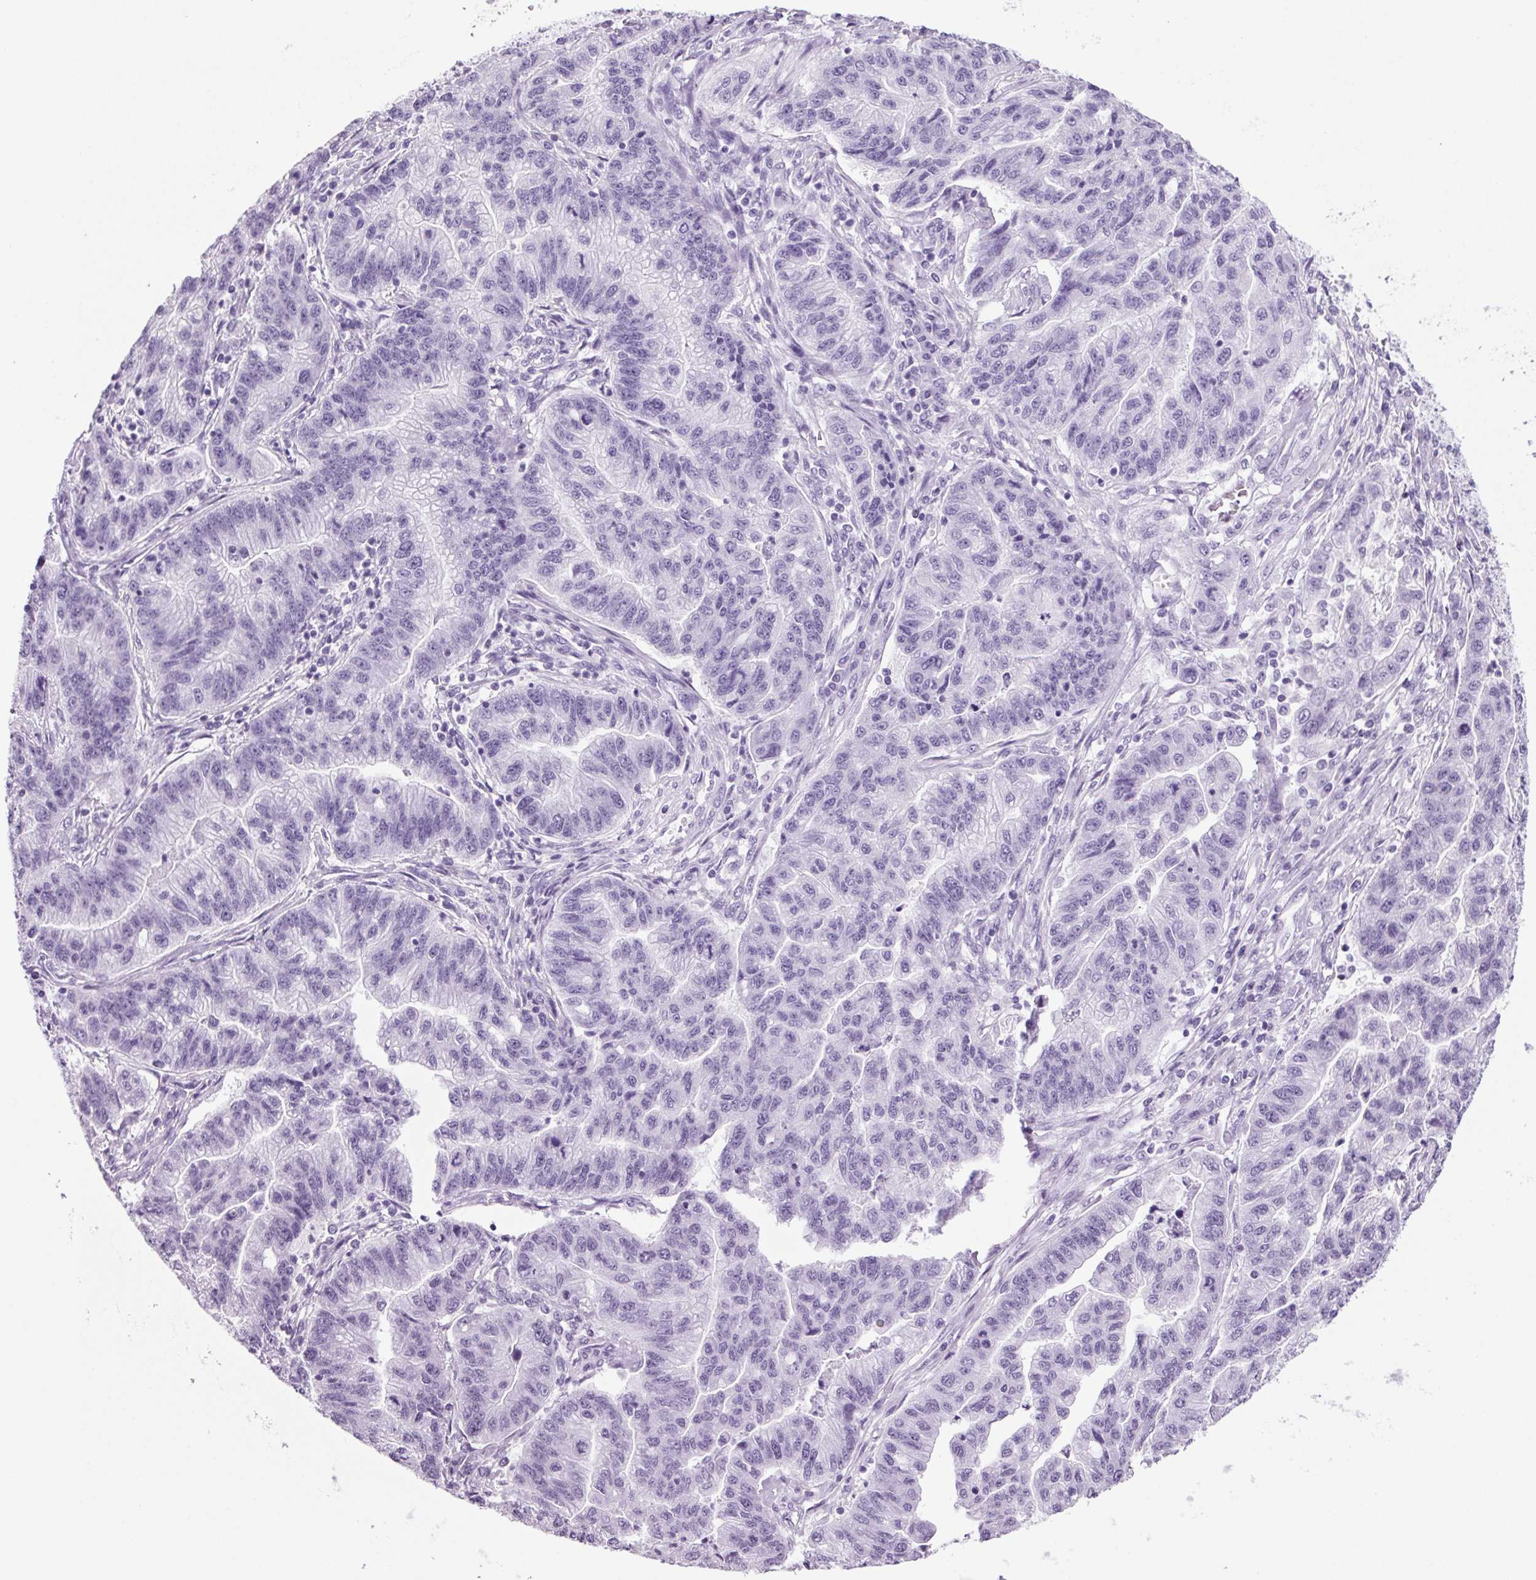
{"staining": {"intensity": "negative", "quantity": "none", "location": "none"}, "tissue": "stomach cancer", "cell_type": "Tumor cells", "image_type": "cancer", "snomed": [{"axis": "morphology", "description": "Adenocarcinoma, NOS"}, {"axis": "topography", "description": "Stomach"}], "caption": "Histopathology image shows no significant protein positivity in tumor cells of stomach cancer. (Stains: DAB (3,3'-diaminobenzidine) immunohistochemistry (IHC) with hematoxylin counter stain, Microscopy: brightfield microscopy at high magnification).", "gene": "PPP1R1A", "patient": {"sex": "male", "age": 83}}